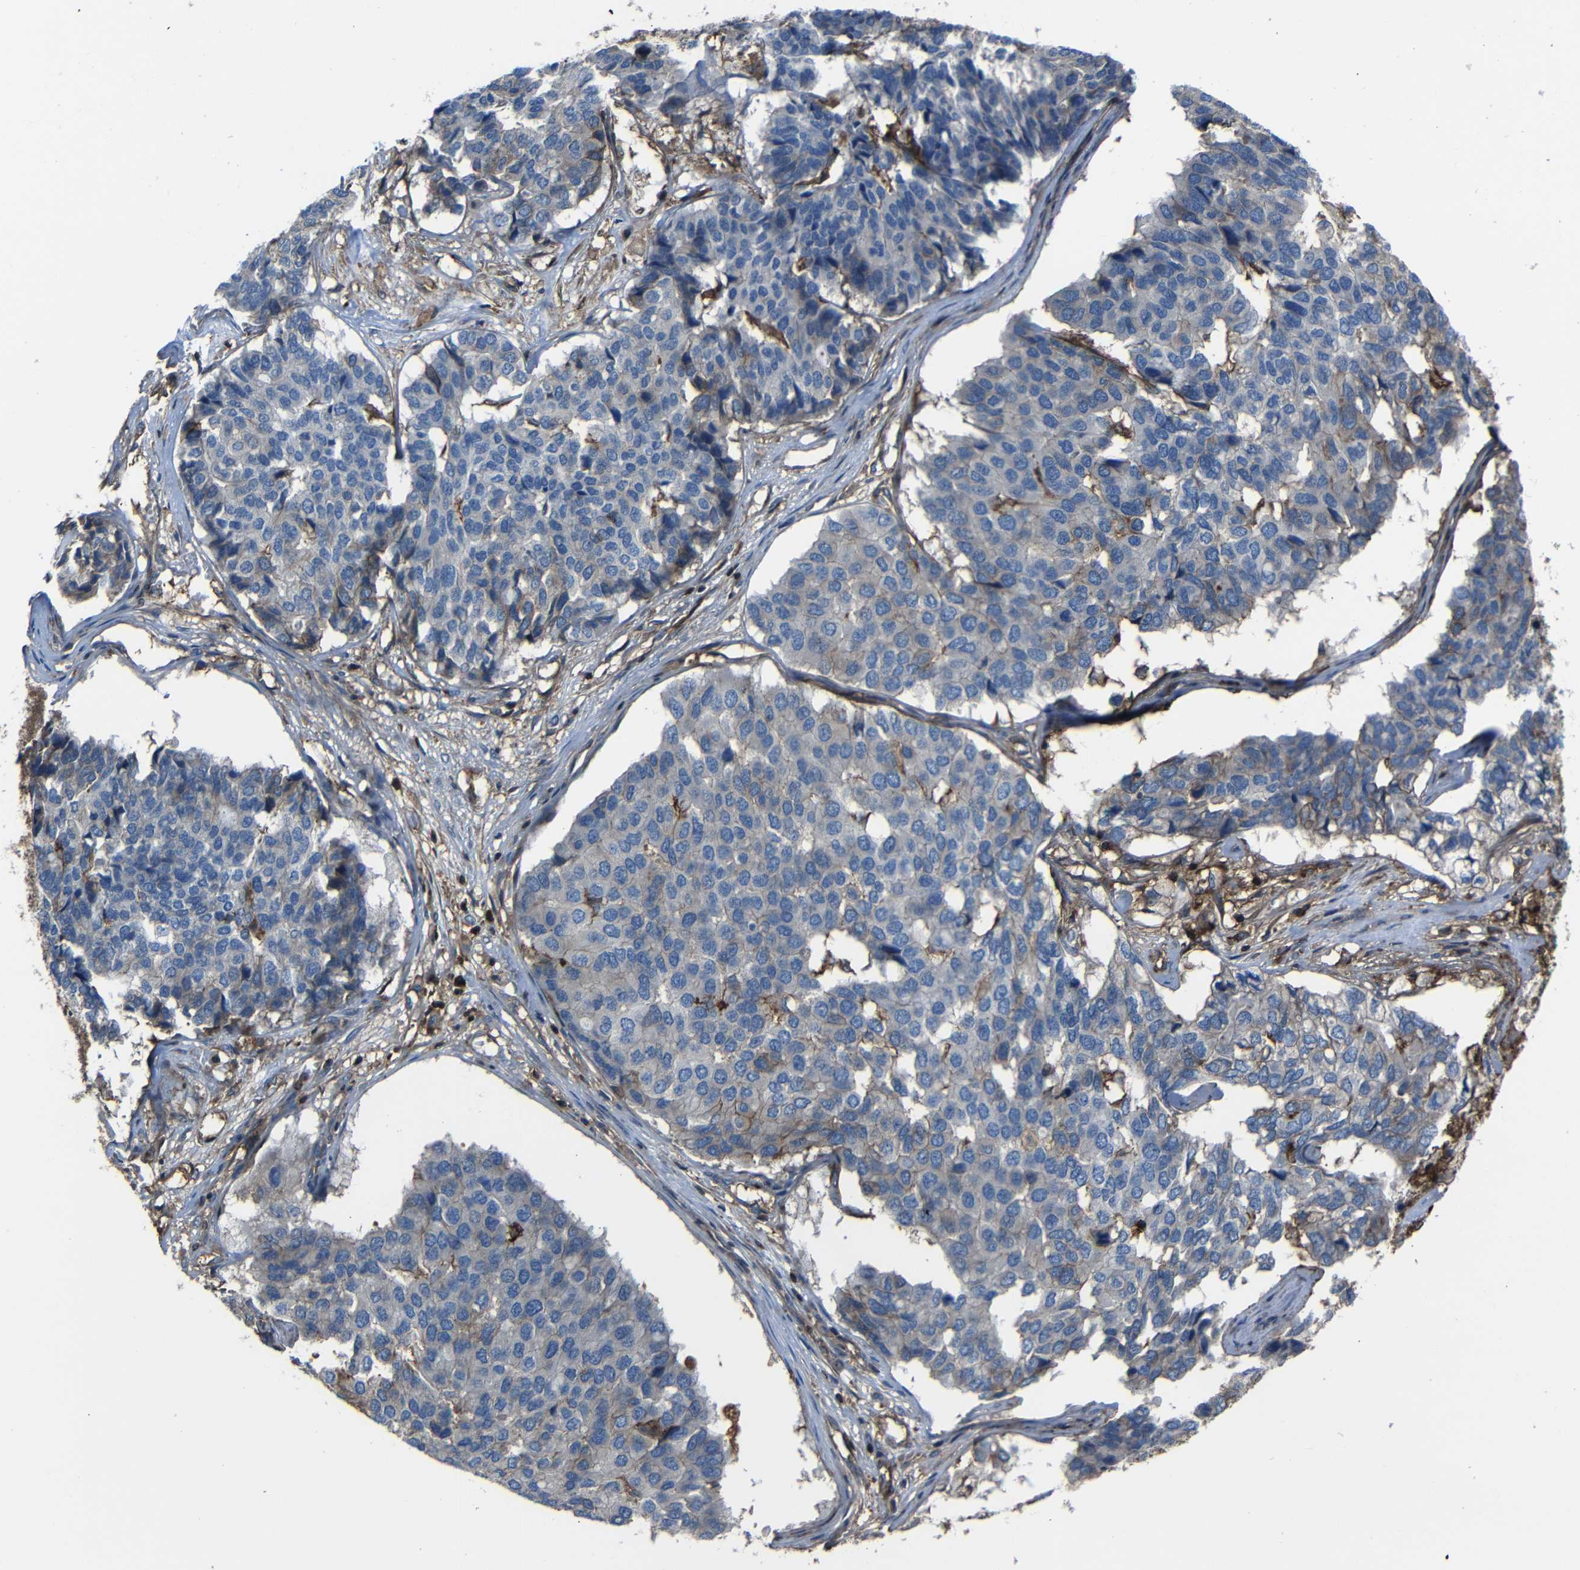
{"staining": {"intensity": "moderate", "quantity": "<25%", "location": "cytoplasmic/membranous"}, "tissue": "pancreatic cancer", "cell_type": "Tumor cells", "image_type": "cancer", "snomed": [{"axis": "morphology", "description": "Adenocarcinoma, NOS"}, {"axis": "topography", "description": "Pancreas"}], "caption": "Protein staining demonstrates moderate cytoplasmic/membranous staining in approximately <25% of tumor cells in adenocarcinoma (pancreatic).", "gene": "ADGRE5", "patient": {"sex": "male", "age": 50}}